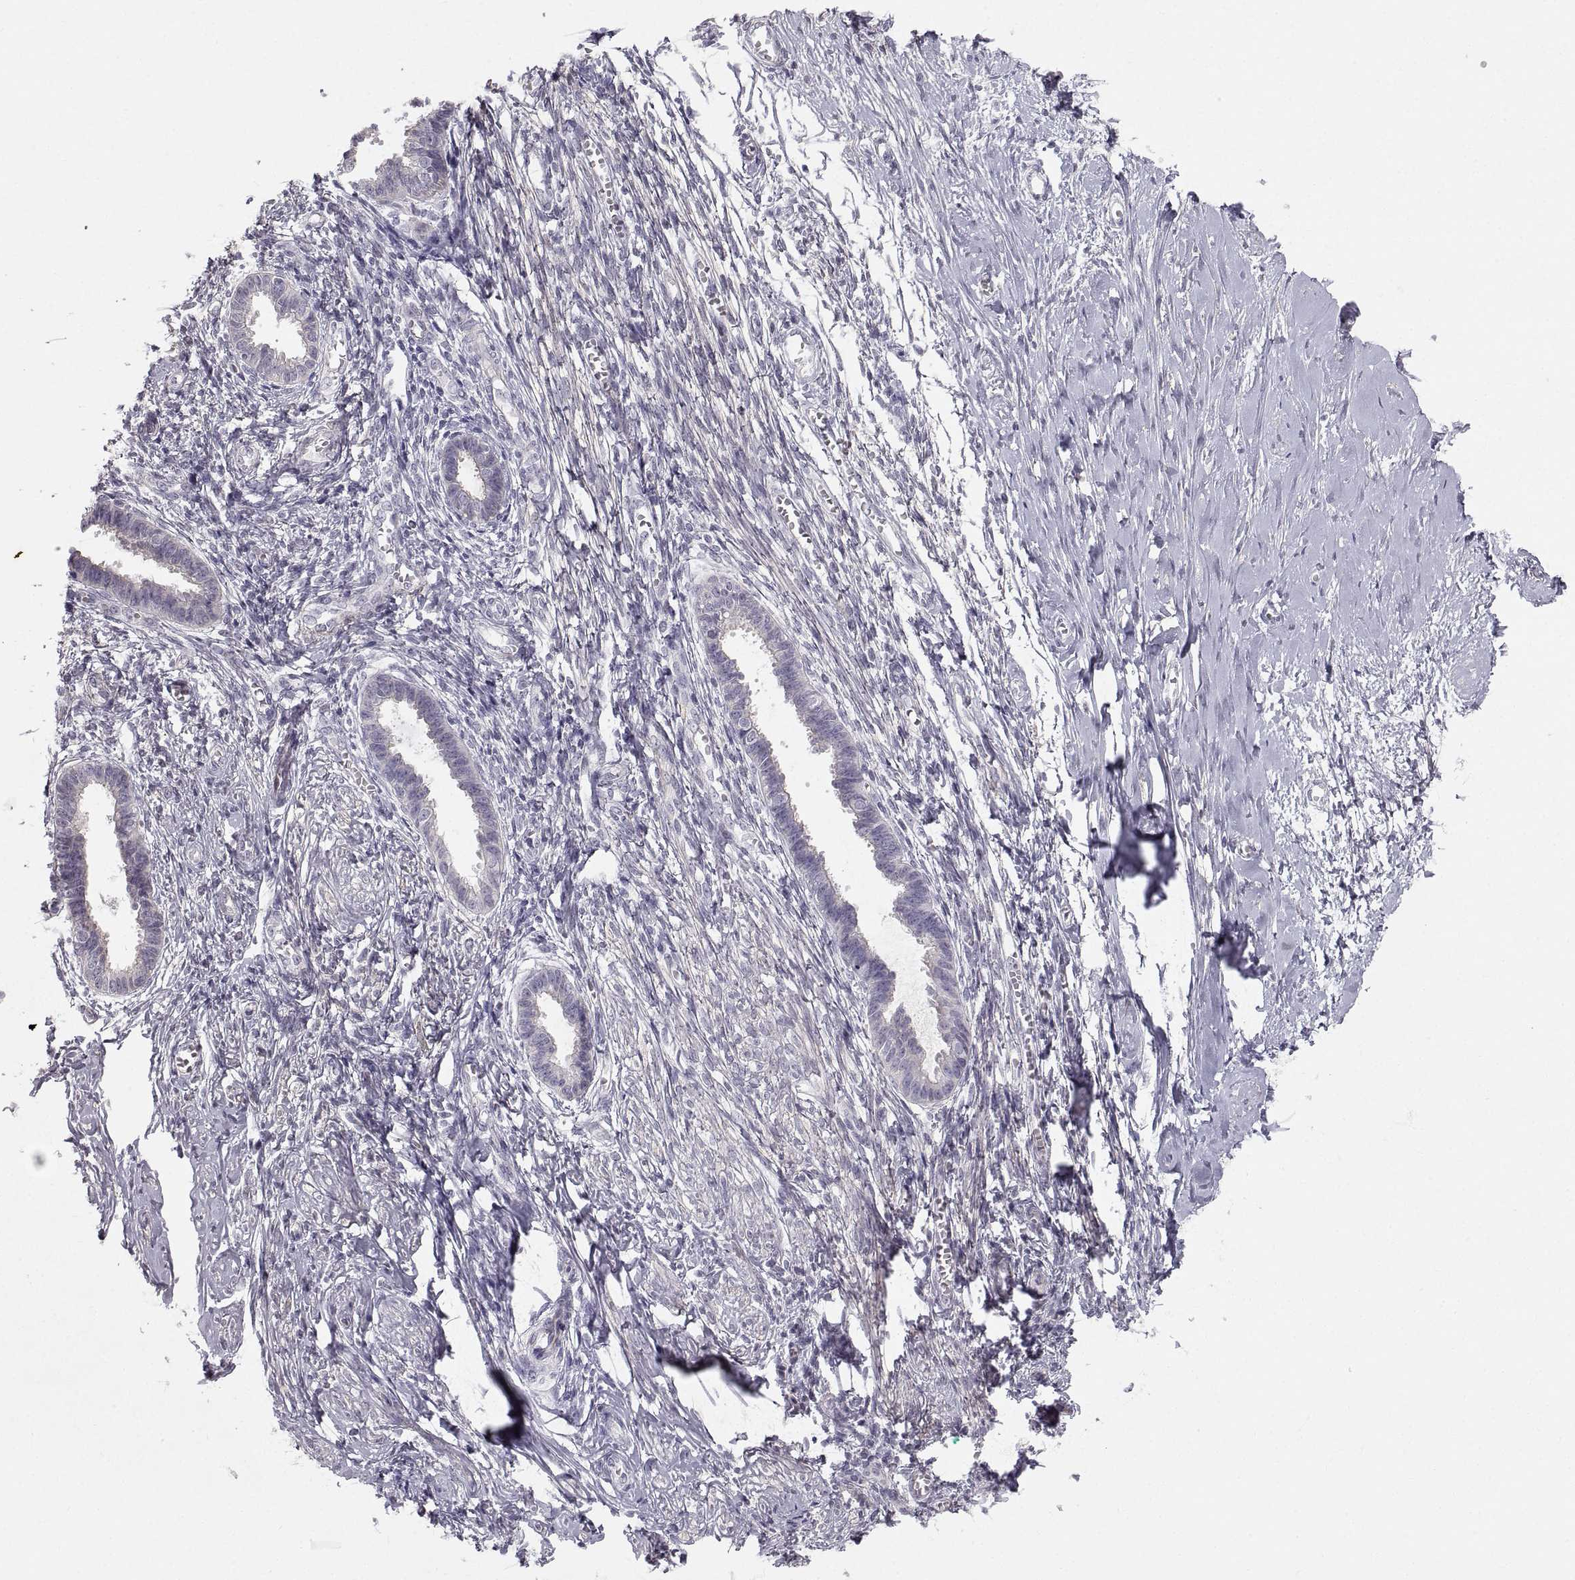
{"staining": {"intensity": "negative", "quantity": "none", "location": "none"}, "tissue": "endometrium", "cell_type": "Cells in endometrial stroma", "image_type": "normal", "snomed": [{"axis": "morphology", "description": "Normal tissue, NOS"}, {"axis": "topography", "description": "Cervix"}, {"axis": "topography", "description": "Endometrium"}], "caption": "Immunohistochemical staining of benign human endometrium reveals no significant positivity in cells in endometrial stroma. Brightfield microscopy of immunohistochemistry (IHC) stained with DAB (3,3'-diaminobenzidine) (brown) and hematoxylin (blue), captured at high magnification.", "gene": "ZNF185", "patient": {"sex": "female", "age": 37}}